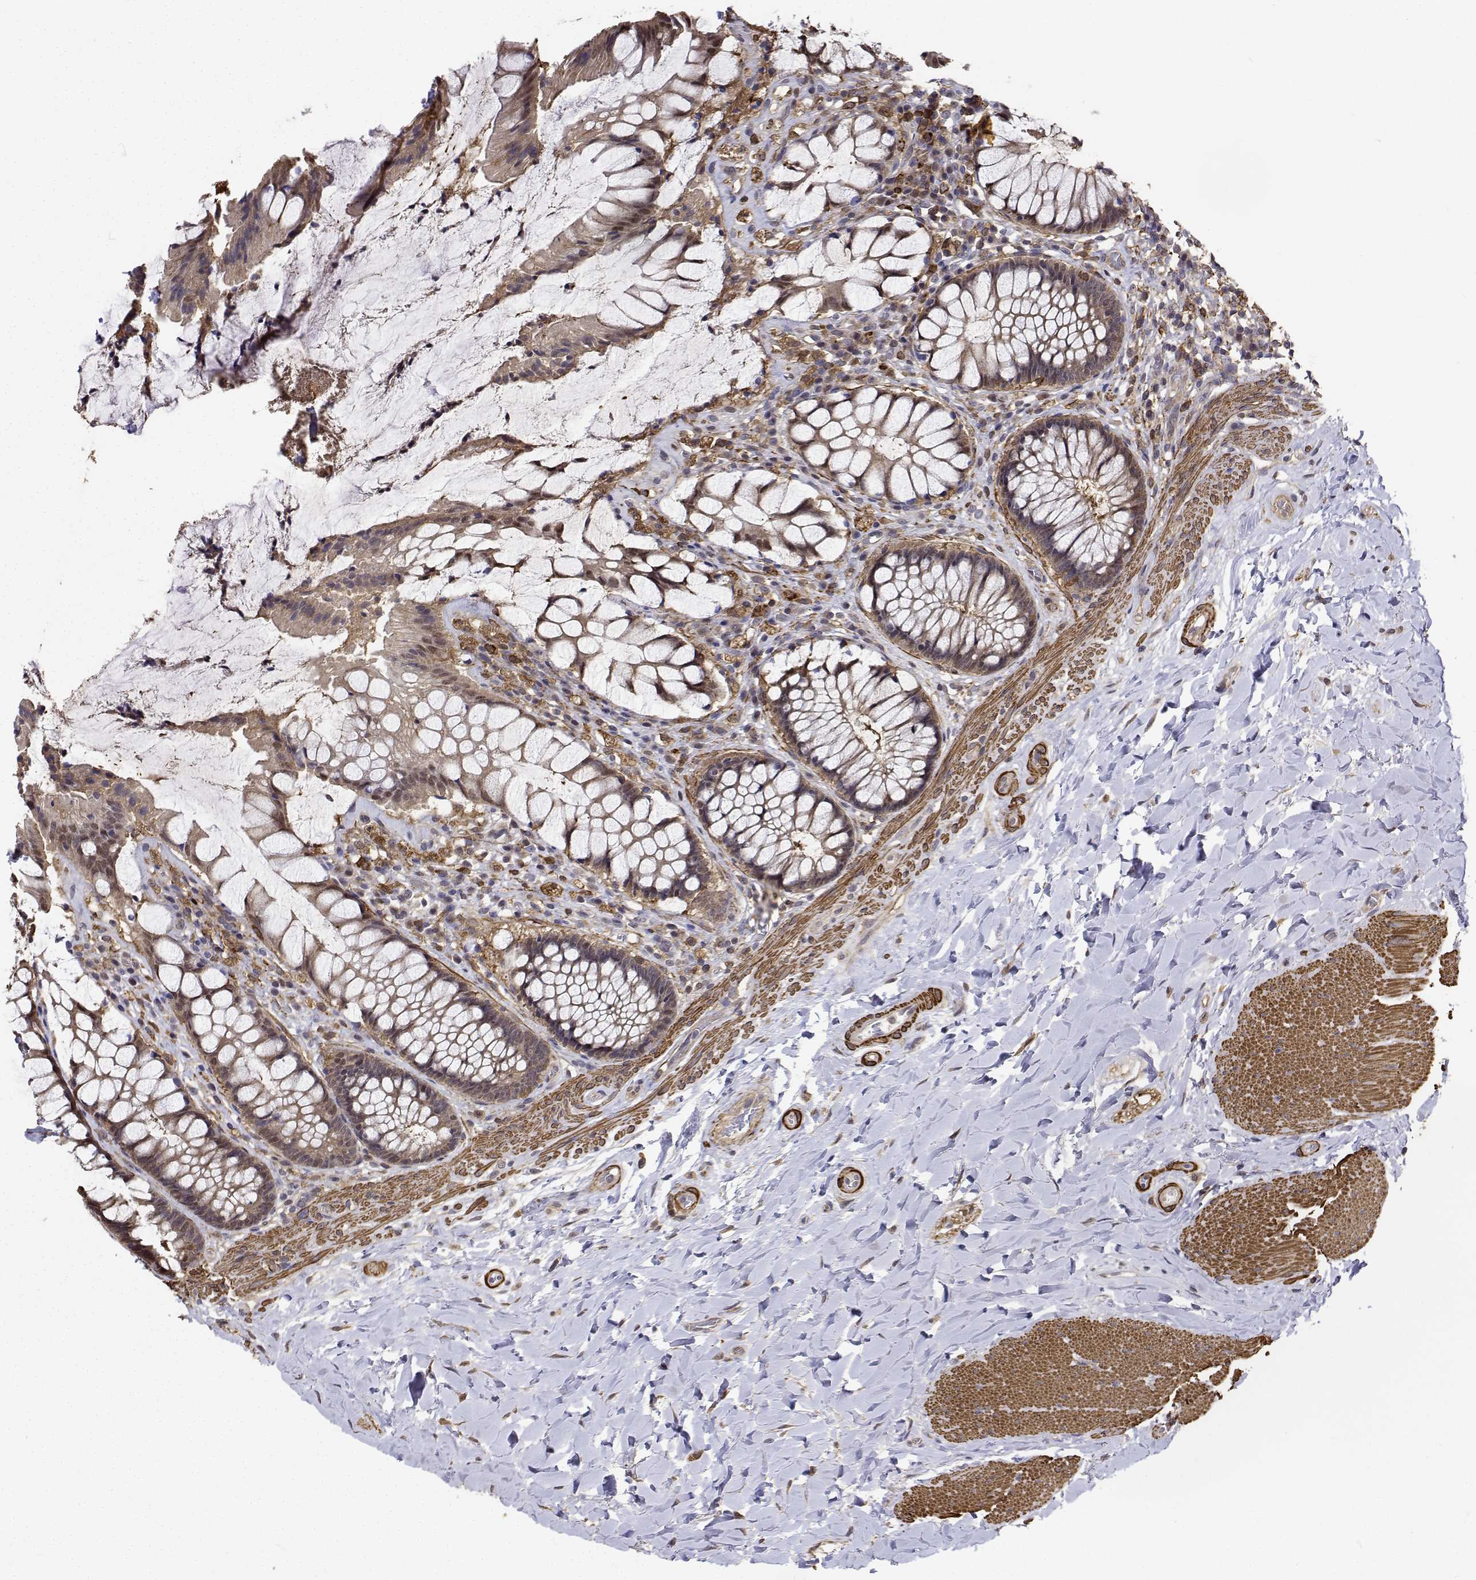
{"staining": {"intensity": "moderate", "quantity": ">75%", "location": "cytoplasmic/membranous"}, "tissue": "rectum", "cell_type": "Glandular cells", "image_type": "normal", "snomed": [{"axis": "morphology", "description": "Normal tissue, NOS"}, {"axis": "topography", "description": "Rectum"}], "caption": "The micrograph shows immunohistochemical staining of unremarkable rectum. There is moderate cytoplasmic/membranous positivity is identified in about >75% of glandular cells.", "gene": "PCID2", "patient": {"sex": "female", "age": 58}}